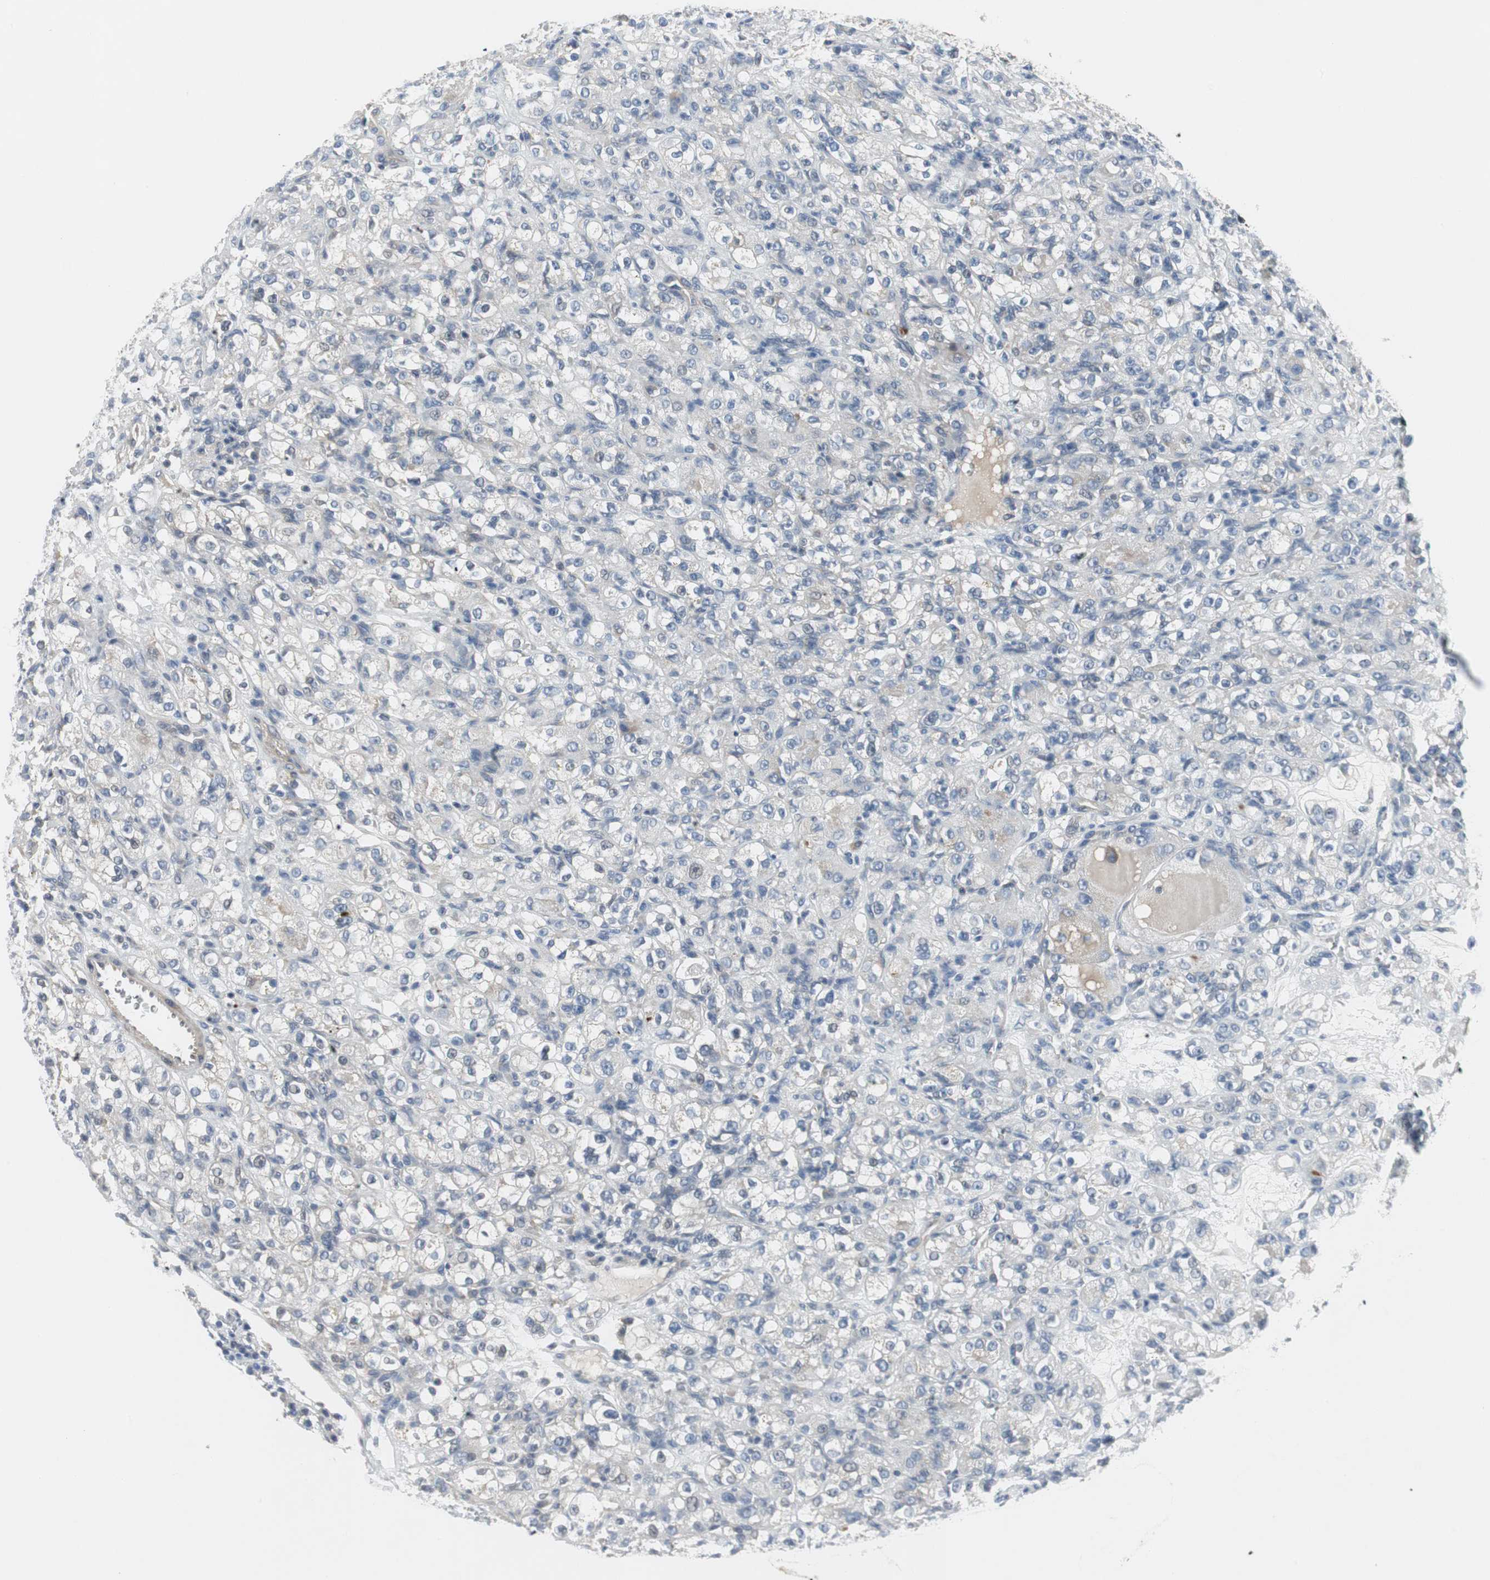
{"staining": {"intensity": "negative", "quantity": "none", "location": "none"}, "tissue": "renal cancer", "cell_type": "Tumor cells", "image_type": "cancer", "snomed": [{"axis": "morphology", "description": "Normal tissue, NOS"}, {"axis": "morphology", "description": "Adenocarcinoma, NOS"}, {"axis": "topography", "description": "Kidney"}], "caption": "There is no significant staining in tumor cells of renal cancer.", "gene": "PIGR", "patient": {"sex": "male", "age": 61}}